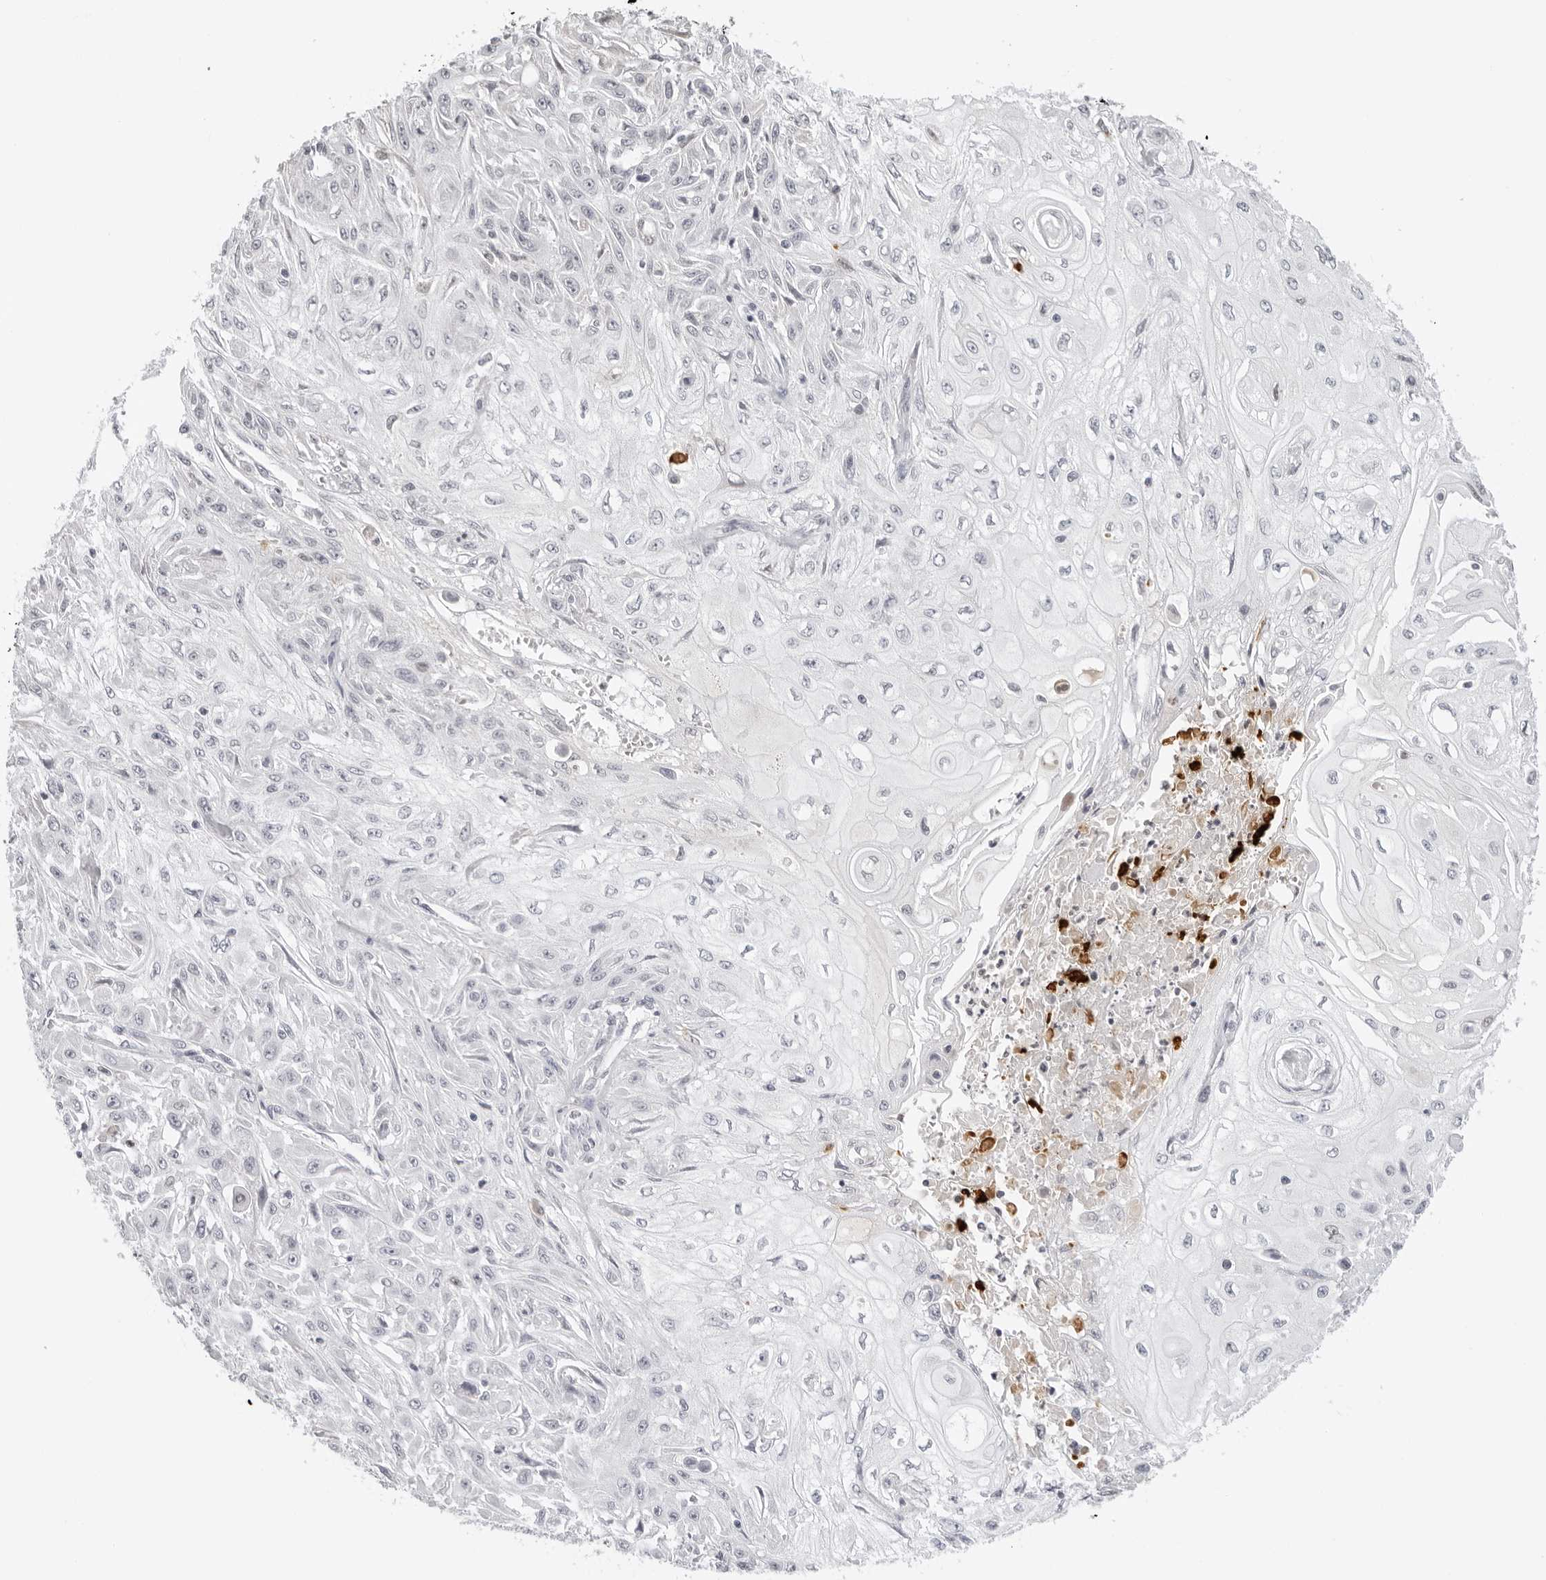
{"staining": {"intensity": "negative", "quantity": "none", "location": "none"}, "tissue": "skin cancer", "cell_type": "Tumor cells", "image_type": "cancer", "snomed": [{"axis": "morphology", "description": "Squamous cell carcinoma, NOS"}, {"axis": "morphology", "description": "Squamous cell carcinoma, metastatic, NOS"}, {"axis": "topography", "description": "Skin"}, {"axis": "topography", "description": "Lymph node"}], "caption": "An immunohistochemistry micrograph of skin cancer is shown. There is no staining in tumor cells of skin cancer.", "gene": "MSH6", "patient": {"sex": "male", "age": 75}}